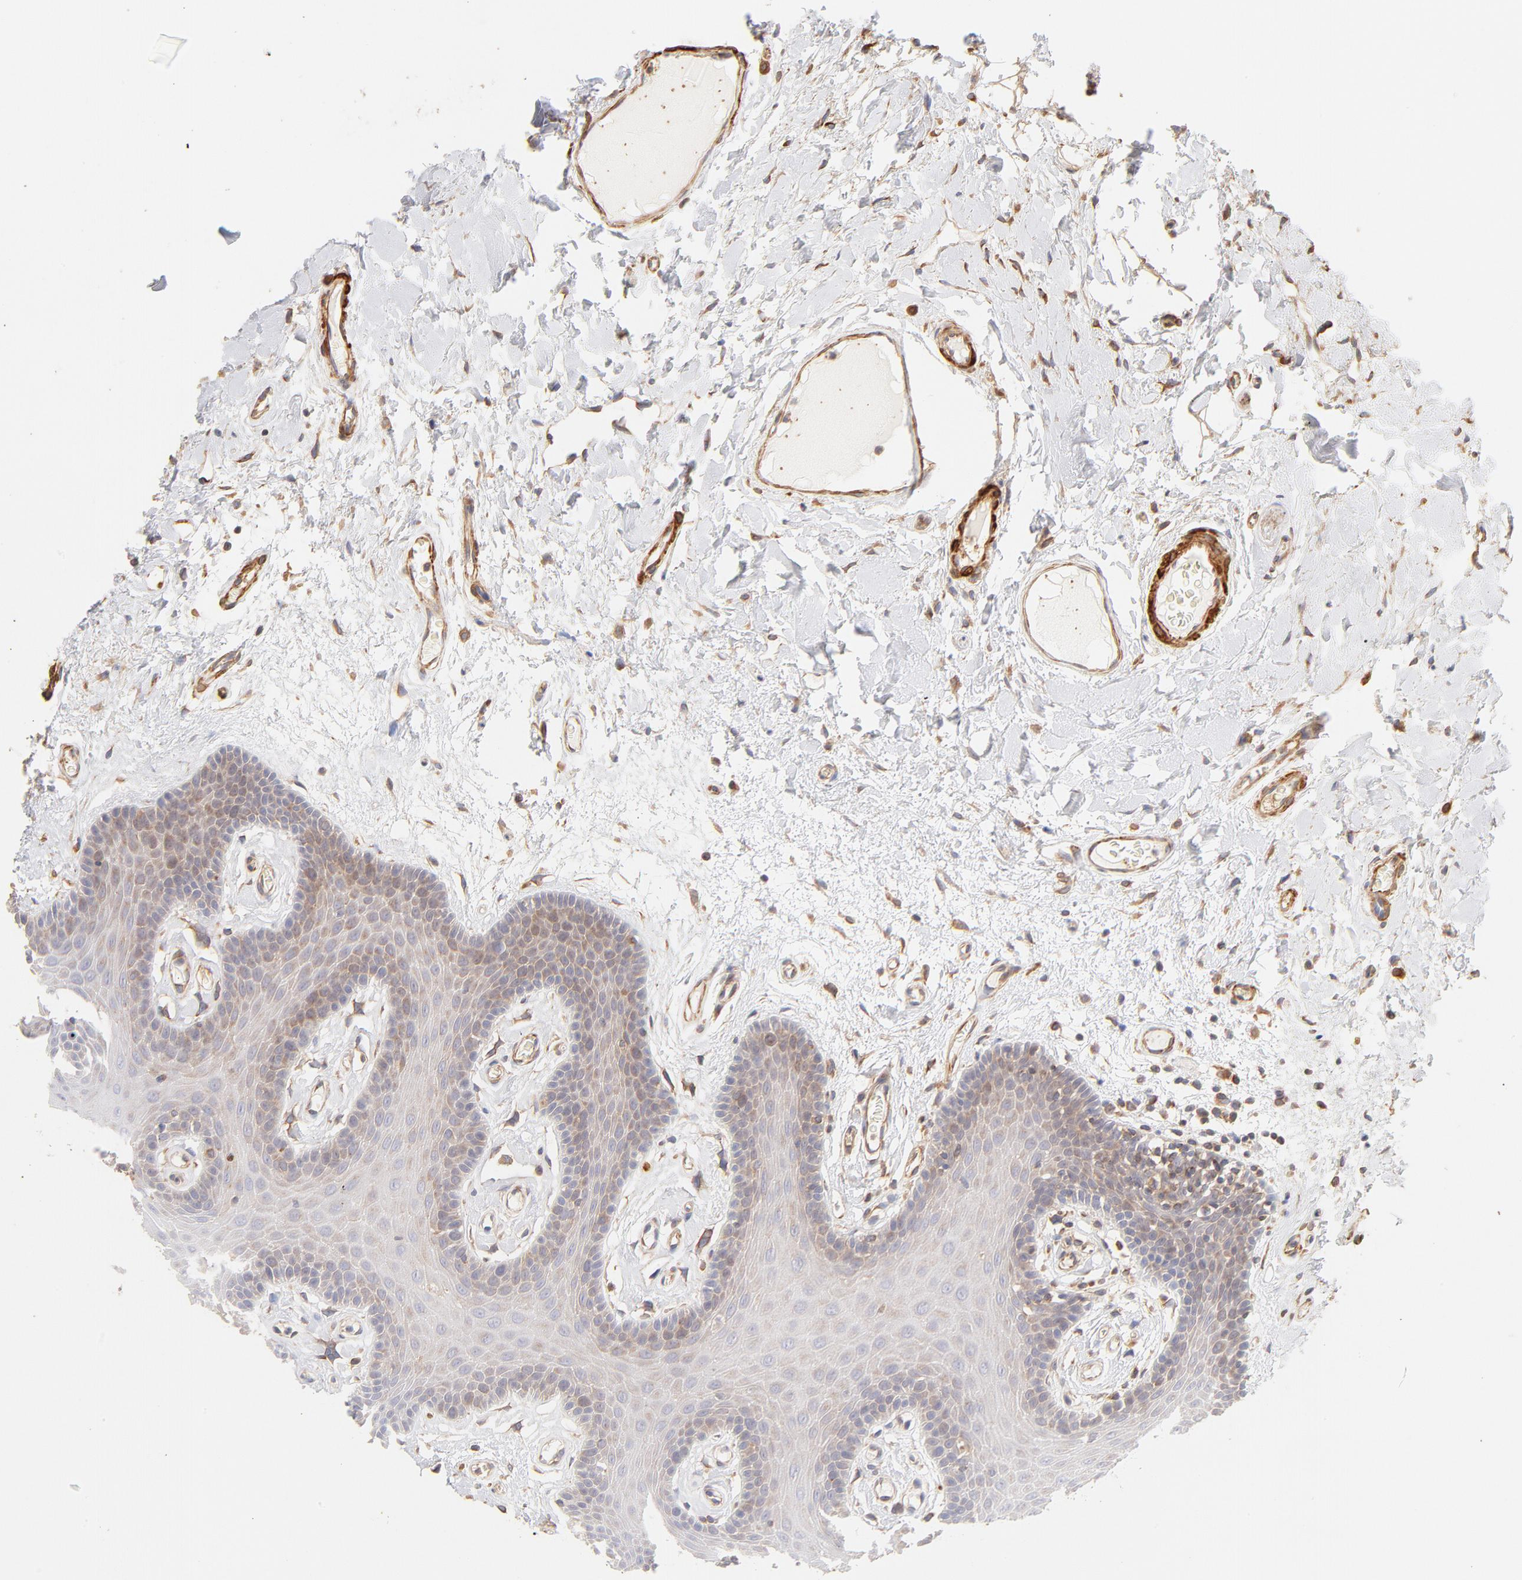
{"staining": {"intensity": "weak", "quantity": "<25%", "location": "cytoplasmic/membranous"}, "tissue": "oral mucosa", "cell_type": "Squamous epithelial cells", "image_type": "normal", "snomed": [{"axis": "morphology", "description": "Normal tissue, NOS"}, {"axis": "morphology", "description": "Squamous cell carcinoma, NOS"}, {"axis": "topography", "description": "Skeletal muscle"}, {"axis": "topography", "description": "Oral tissue"}, {"axis": "topography", "description": "Head-Neck"}], "caption": "IHC photomicrograph of normal oral mucosa stained for a protein (brown), which shows no expression in squamous epithelial cells.", "gene": "LDLRAP1", "patient": {"sex": "male", "age": 71}}